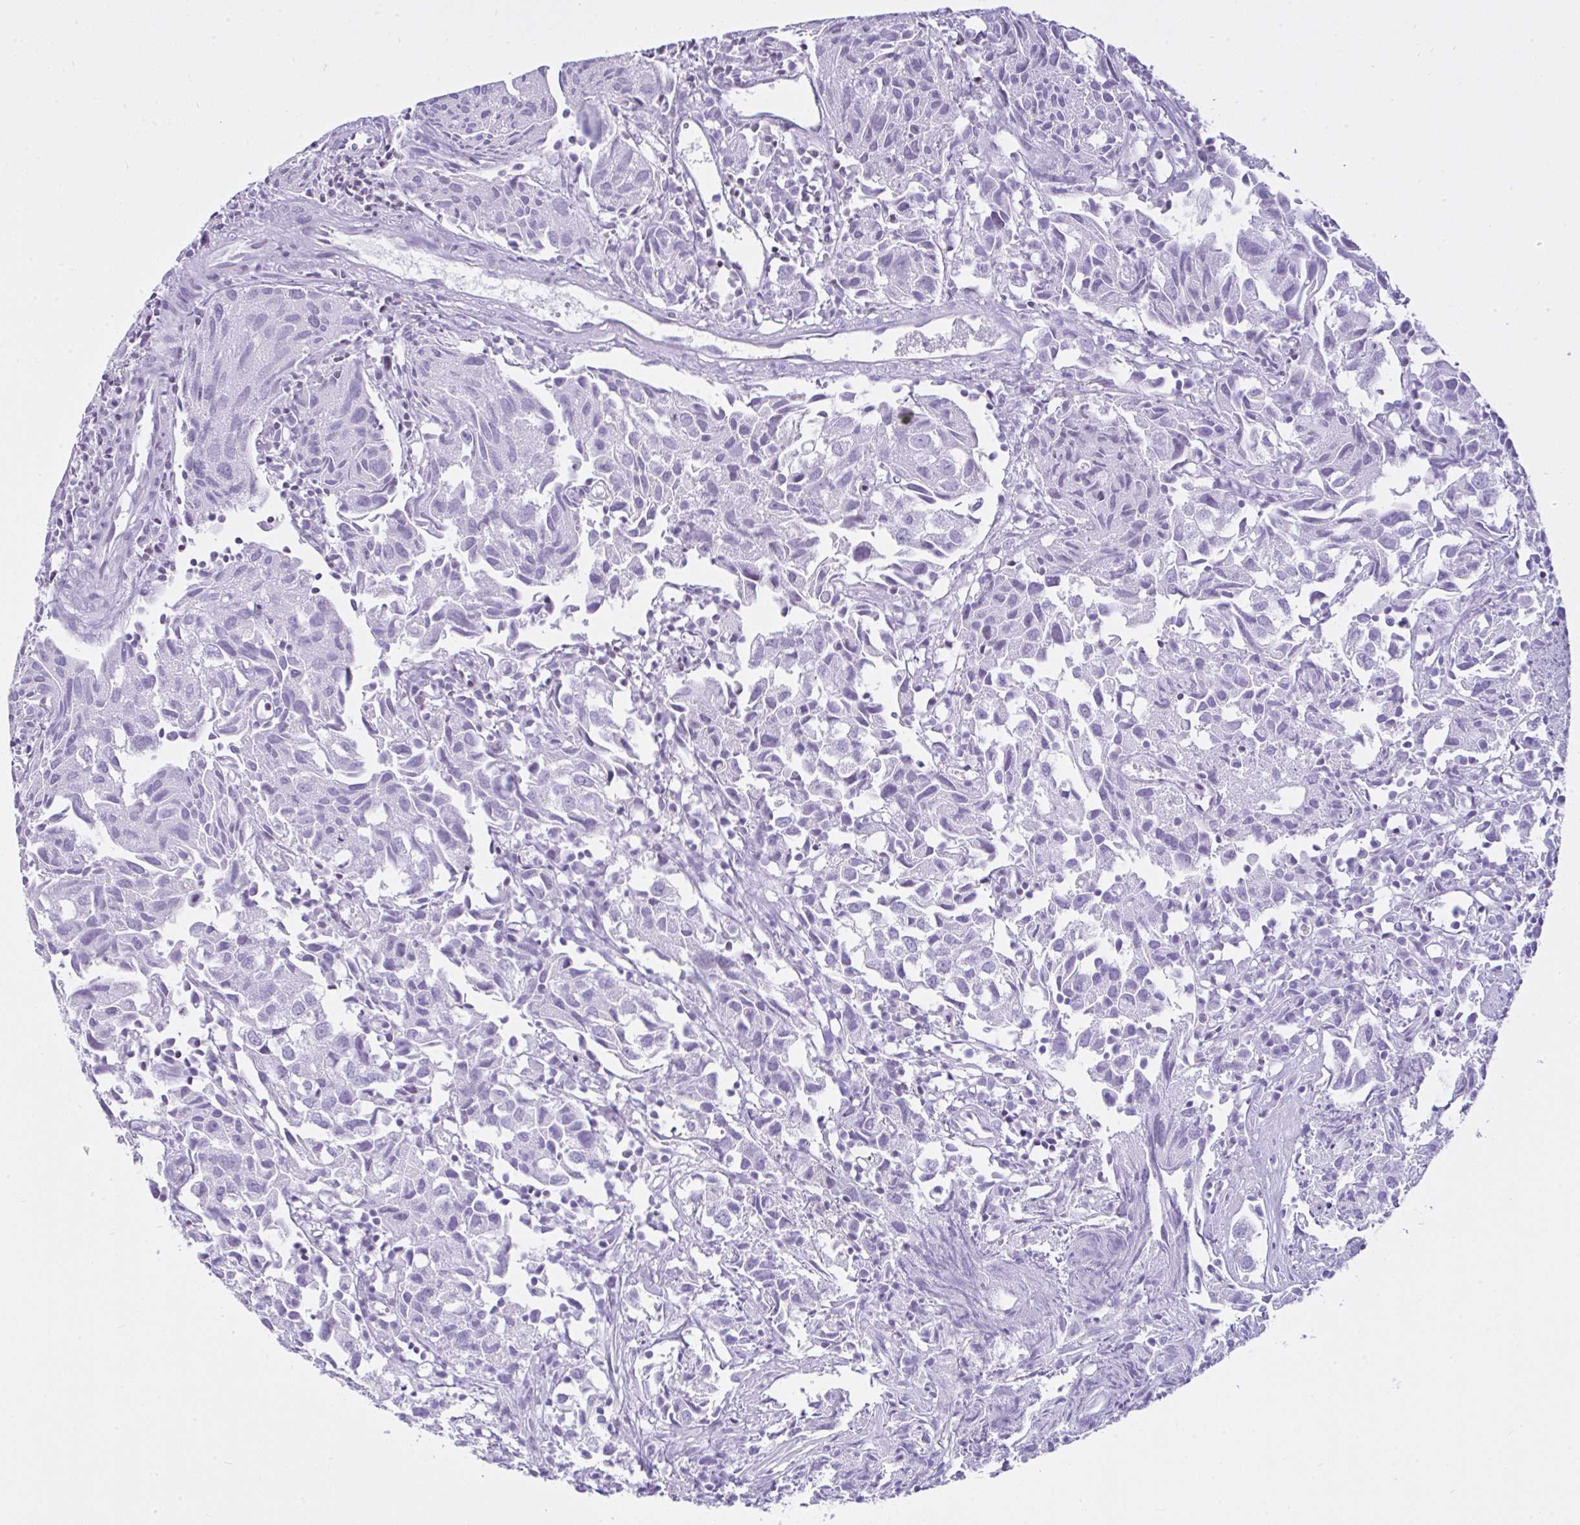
{"staining": {"intensity": "negative", "quantity": "none", "location": "none"}, "tissue": "urothelial cancer", "cell_type": "Tumor cells", "image_type": "cancer", "snomed": [{"axis": "morphology", "description": "Urothelial carcinoma, High grade"}, {"axis": "topography", "description": "Urinary bladder"}], "caption": "Tumor cells show no significant protein positivity in urothelial carcinoma (high-grade).", "gene": "KRT27", "patient": {"sex": "female", "age": 75}}